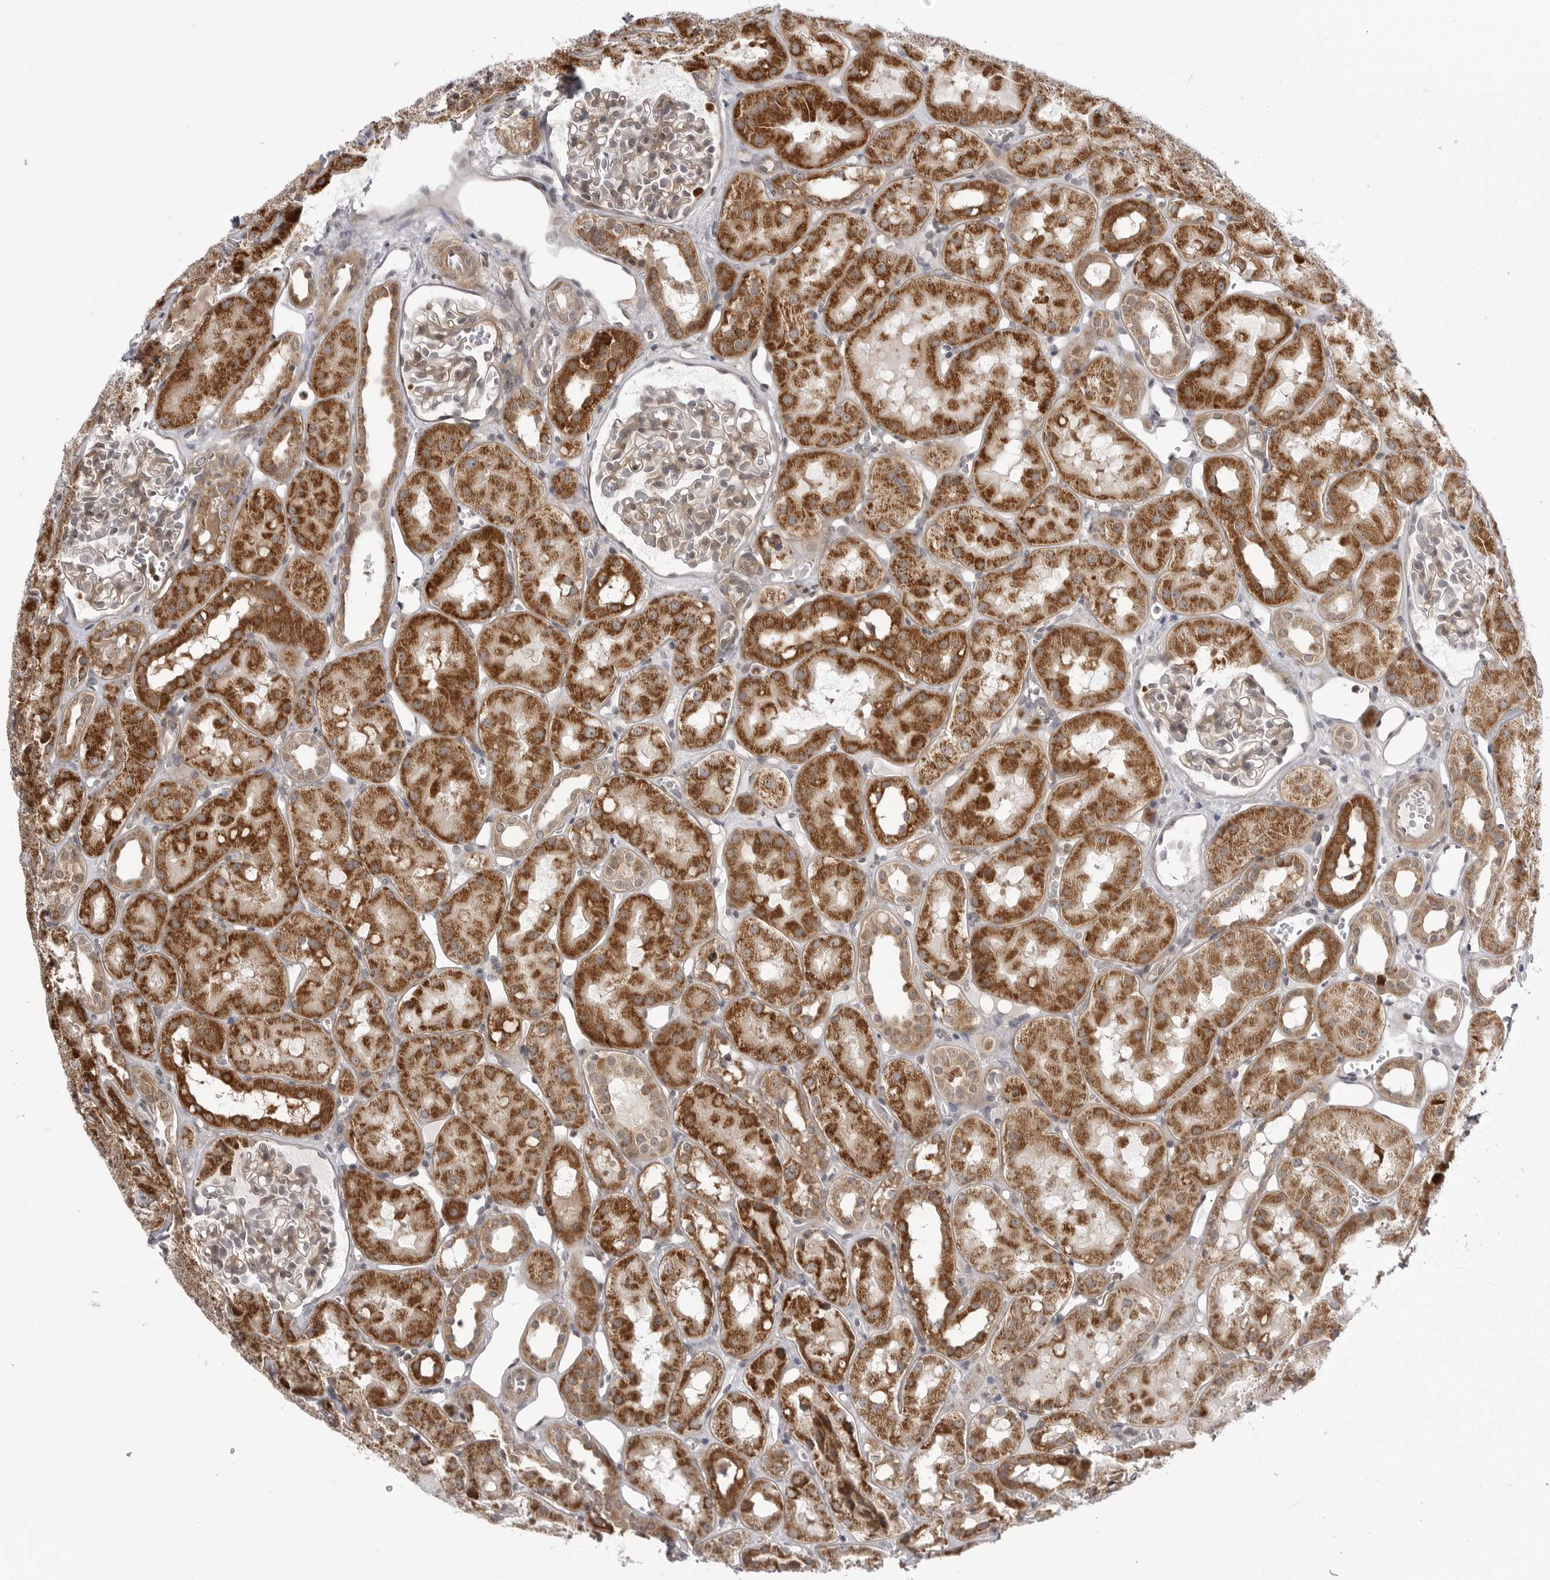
{"staining": {"intensity": "weak", "quantity": "25%-75%", "location": "cytoplasmic/membranous"}, "tissue": "kidney", "cell_type": "Cells in glomeruli", "image_type": "normal", "snomed": [{"axis": "morphology", "description": "Normal tissue, NOS"}, {"axis": "topography", "description": "Kidney"}], "caption": "Kidney stained with DAB immunohistochemistry (IHC) displays low levels of weak cytoplasmic/membranous positivity in about 25%-75% of cells in glomeruli.", "gene": "CCDC18", "patient": {"sex": "male", "age": 16}}